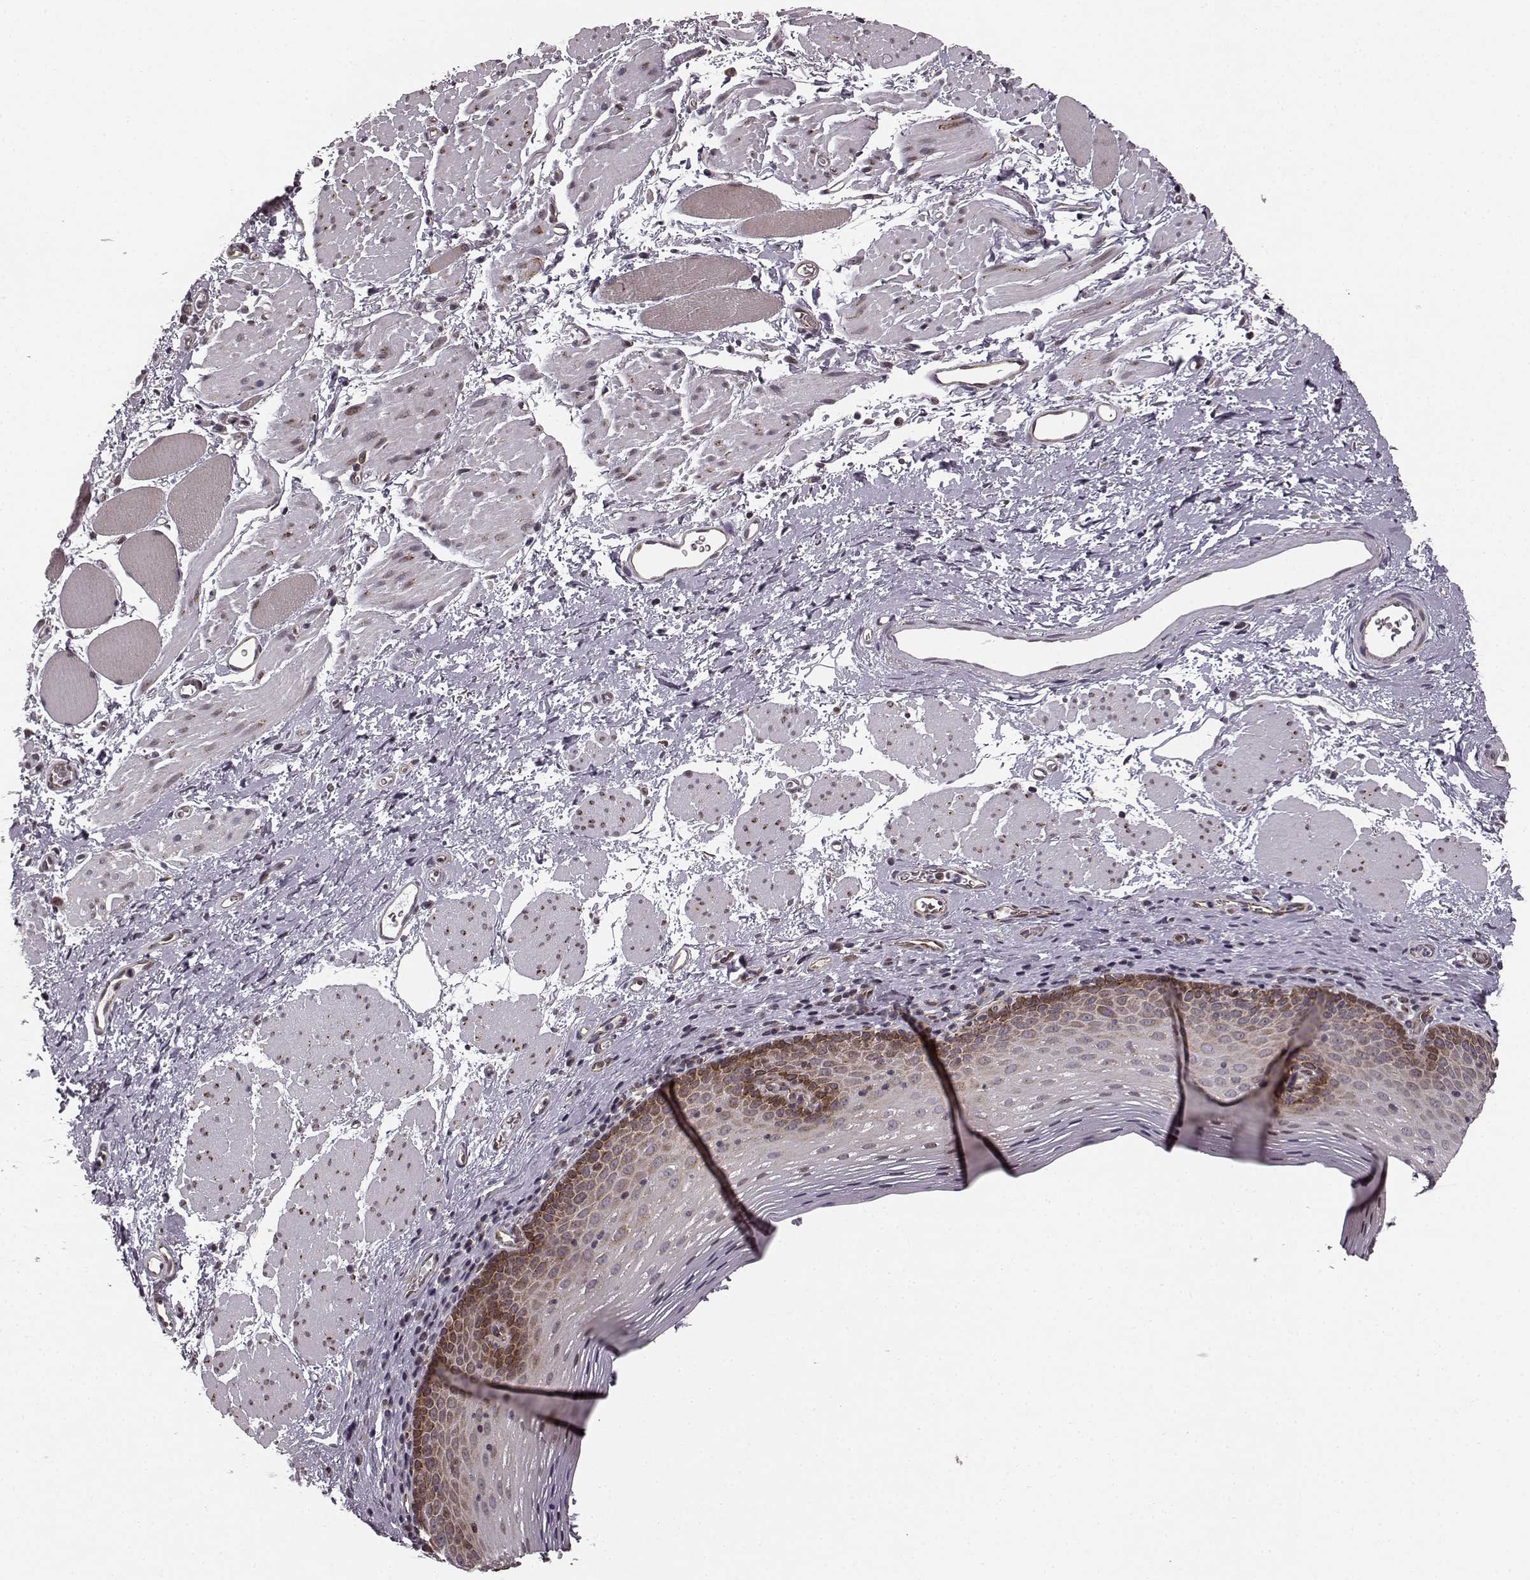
{"staining": {"intensity": "strong", "quantity": "<25%", "location": "cytoplasmic/membranous"}, "tissue": "esophagus", "cell_type": "Squamous epithelial cells", "image_type": "normal", "snomed": [{"axis": "morphology", "description": "Normal tissue, NOS"}, {"axis": "topography", "description": "Esophagus"}], "caption": "The image exhibits staining of unremarkable esophagus, revealing strong cytoplasmic/membranous protein positivity (brown color) within squamous epithelial cells. Using DAB (brown) and hematoxylin (blue) stains, captured at high magnification using brightfield microscopy.", "gene": "TMEM14A", "patient": {"sex": "female", "age": 68}}